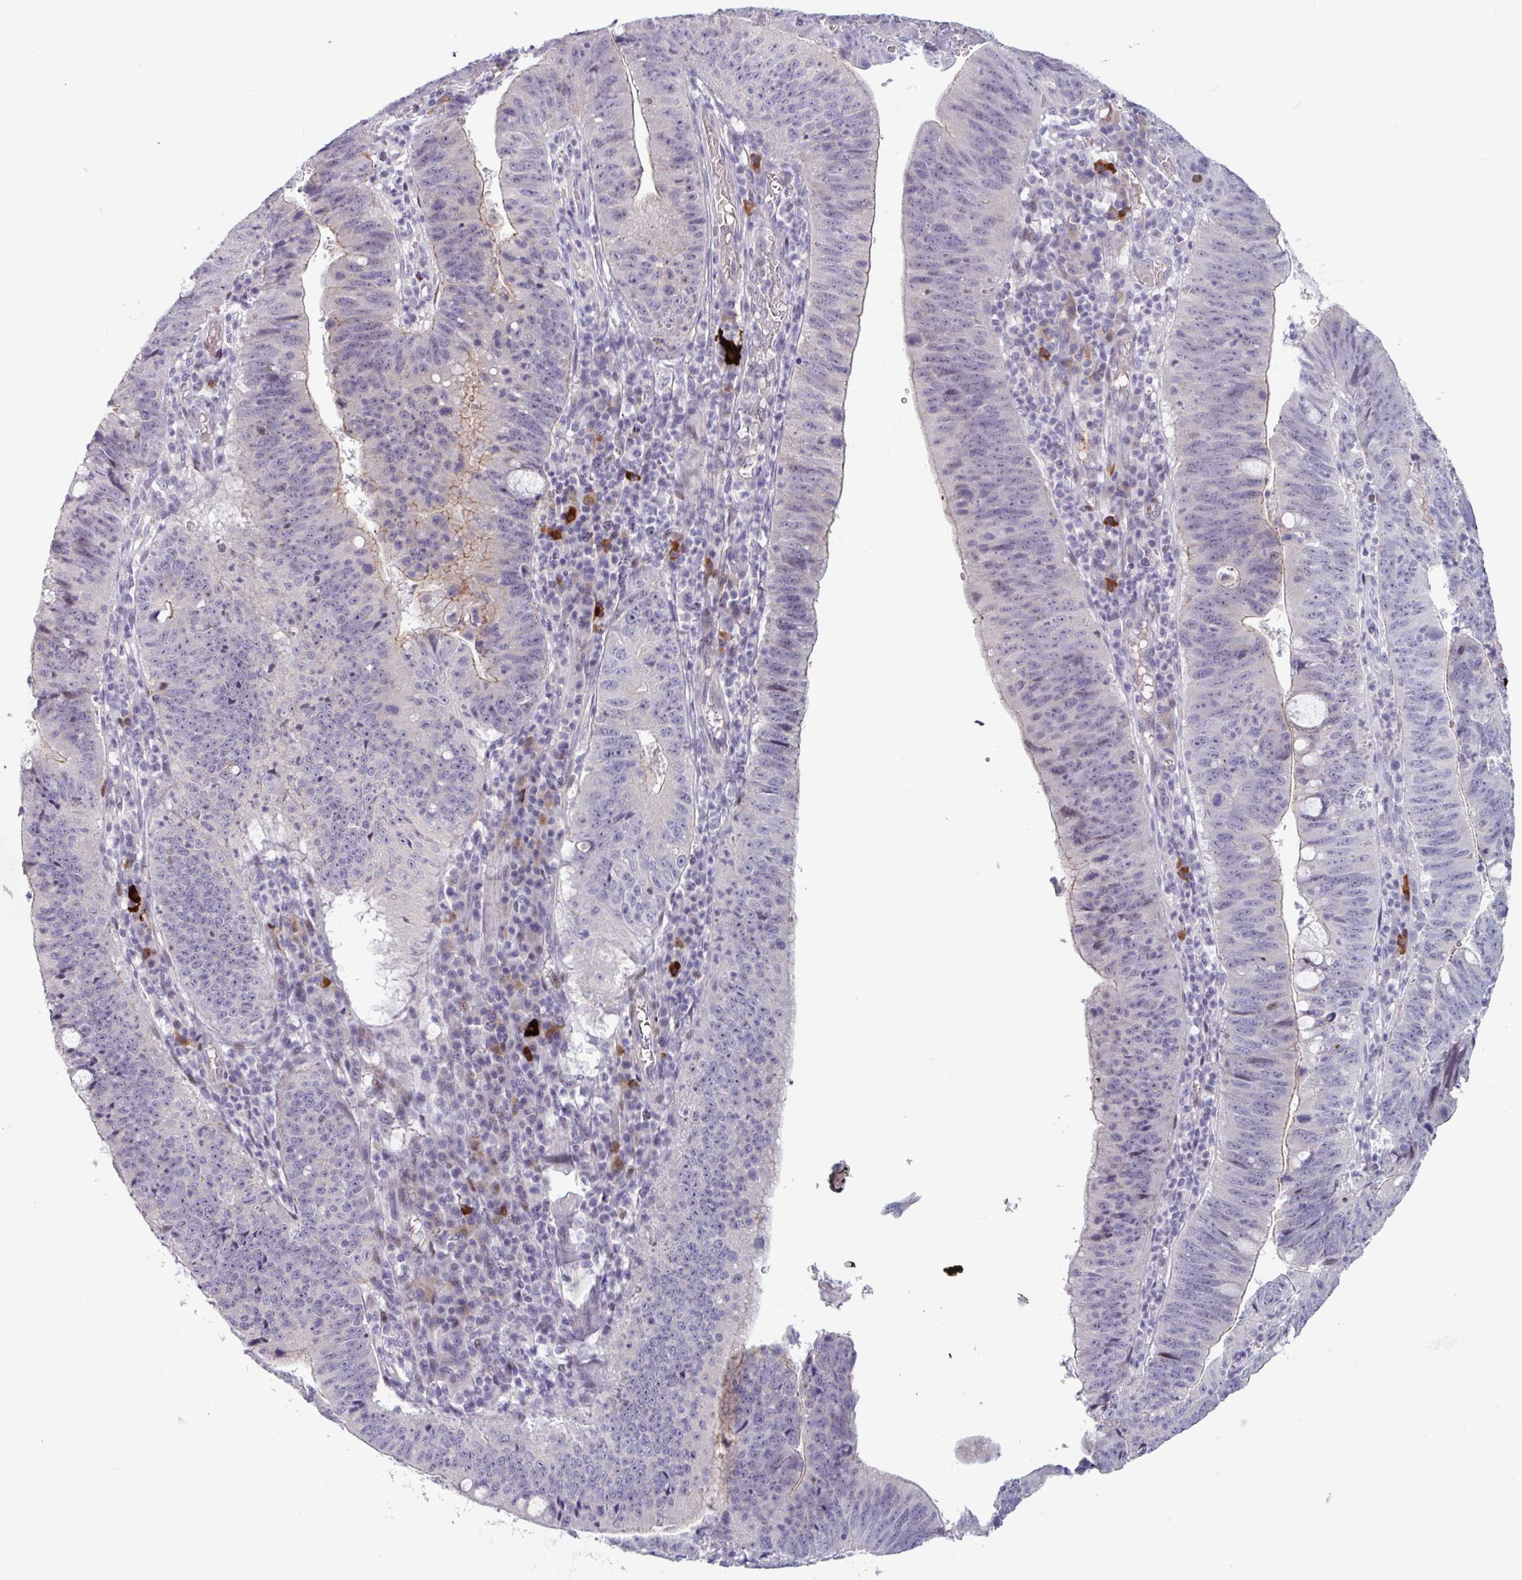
{"staining": {"intensity": "weak", "quantity": "<25%", "location": "cytoplasmic/membranous"}, "tissue": "stomach cancer", "cell_type": "Tumor cells", "image_type": "cancer", "snomed": [{"axis": "morphology", "description": "Adenocarcinoma, NOS"}, {"axis": "topography", "description": "Stomach"}], "caption": "Tumor cells are negative for protein expression in human adenocarcinoma (stomach).", "gene": "ZNF575", "patient": {"sex": "male", "age": 59}}